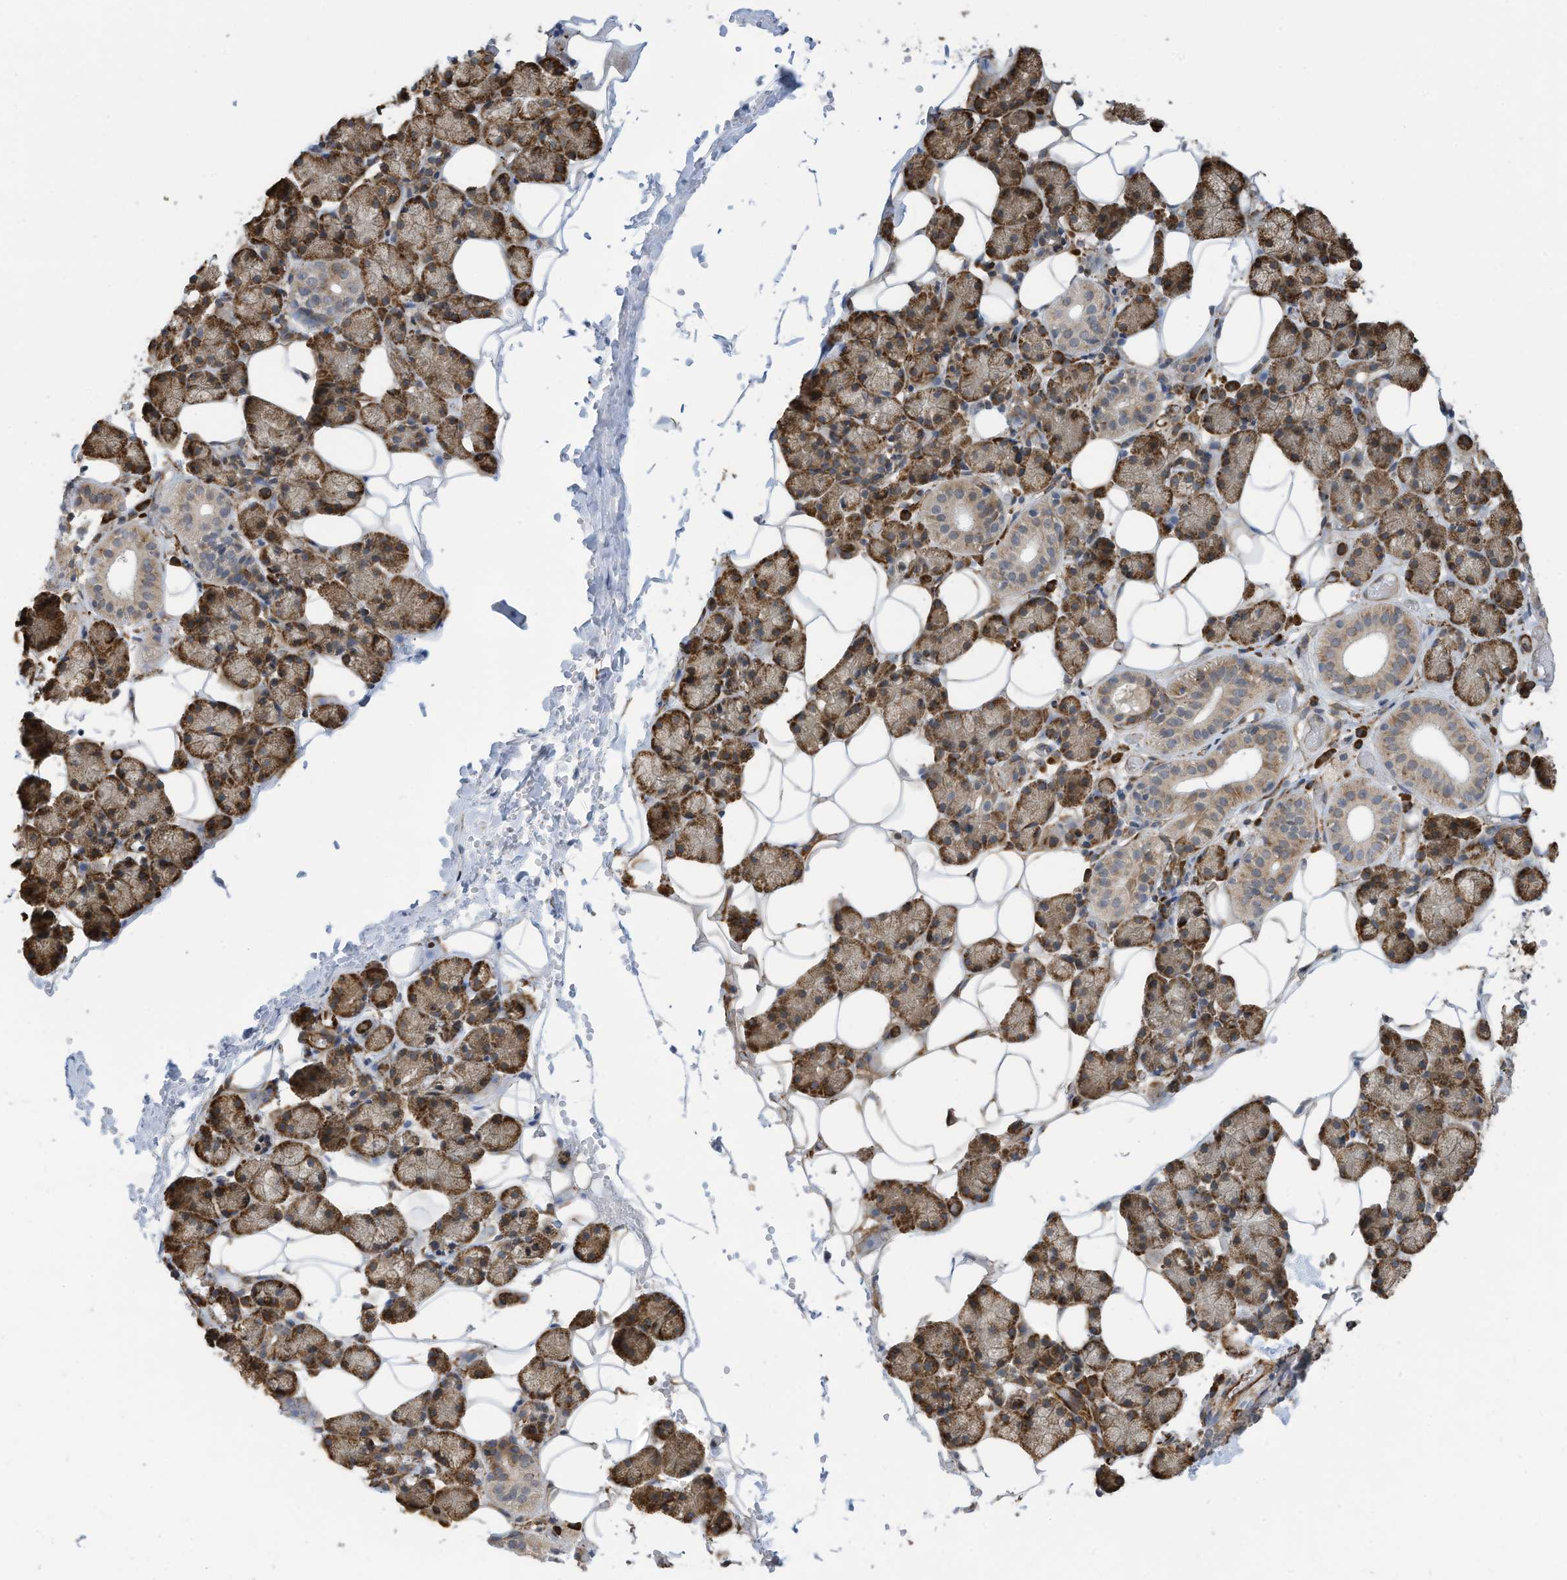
{"staining": {"intensity": "strong", "quantity": "25%-75%", "location": "cytoplasmic/membranous"}, "tissue": "salivary gland", "cell_type": "Glandular cells", "image_type": "normal", "snomed": [{"axis": "morphology", "description": "Normal tissue, NOS"}, {"axis": "topography", "description": "Salivary gland"}], "caption": "Salivary gland stained for a protein (brown) demonstrates strong cytoplasmic/membranous positive staining in about 25%-75% of glandular cells.", "gene": "ZBTB45", "patient": {"sex": "female", "age": 33}}